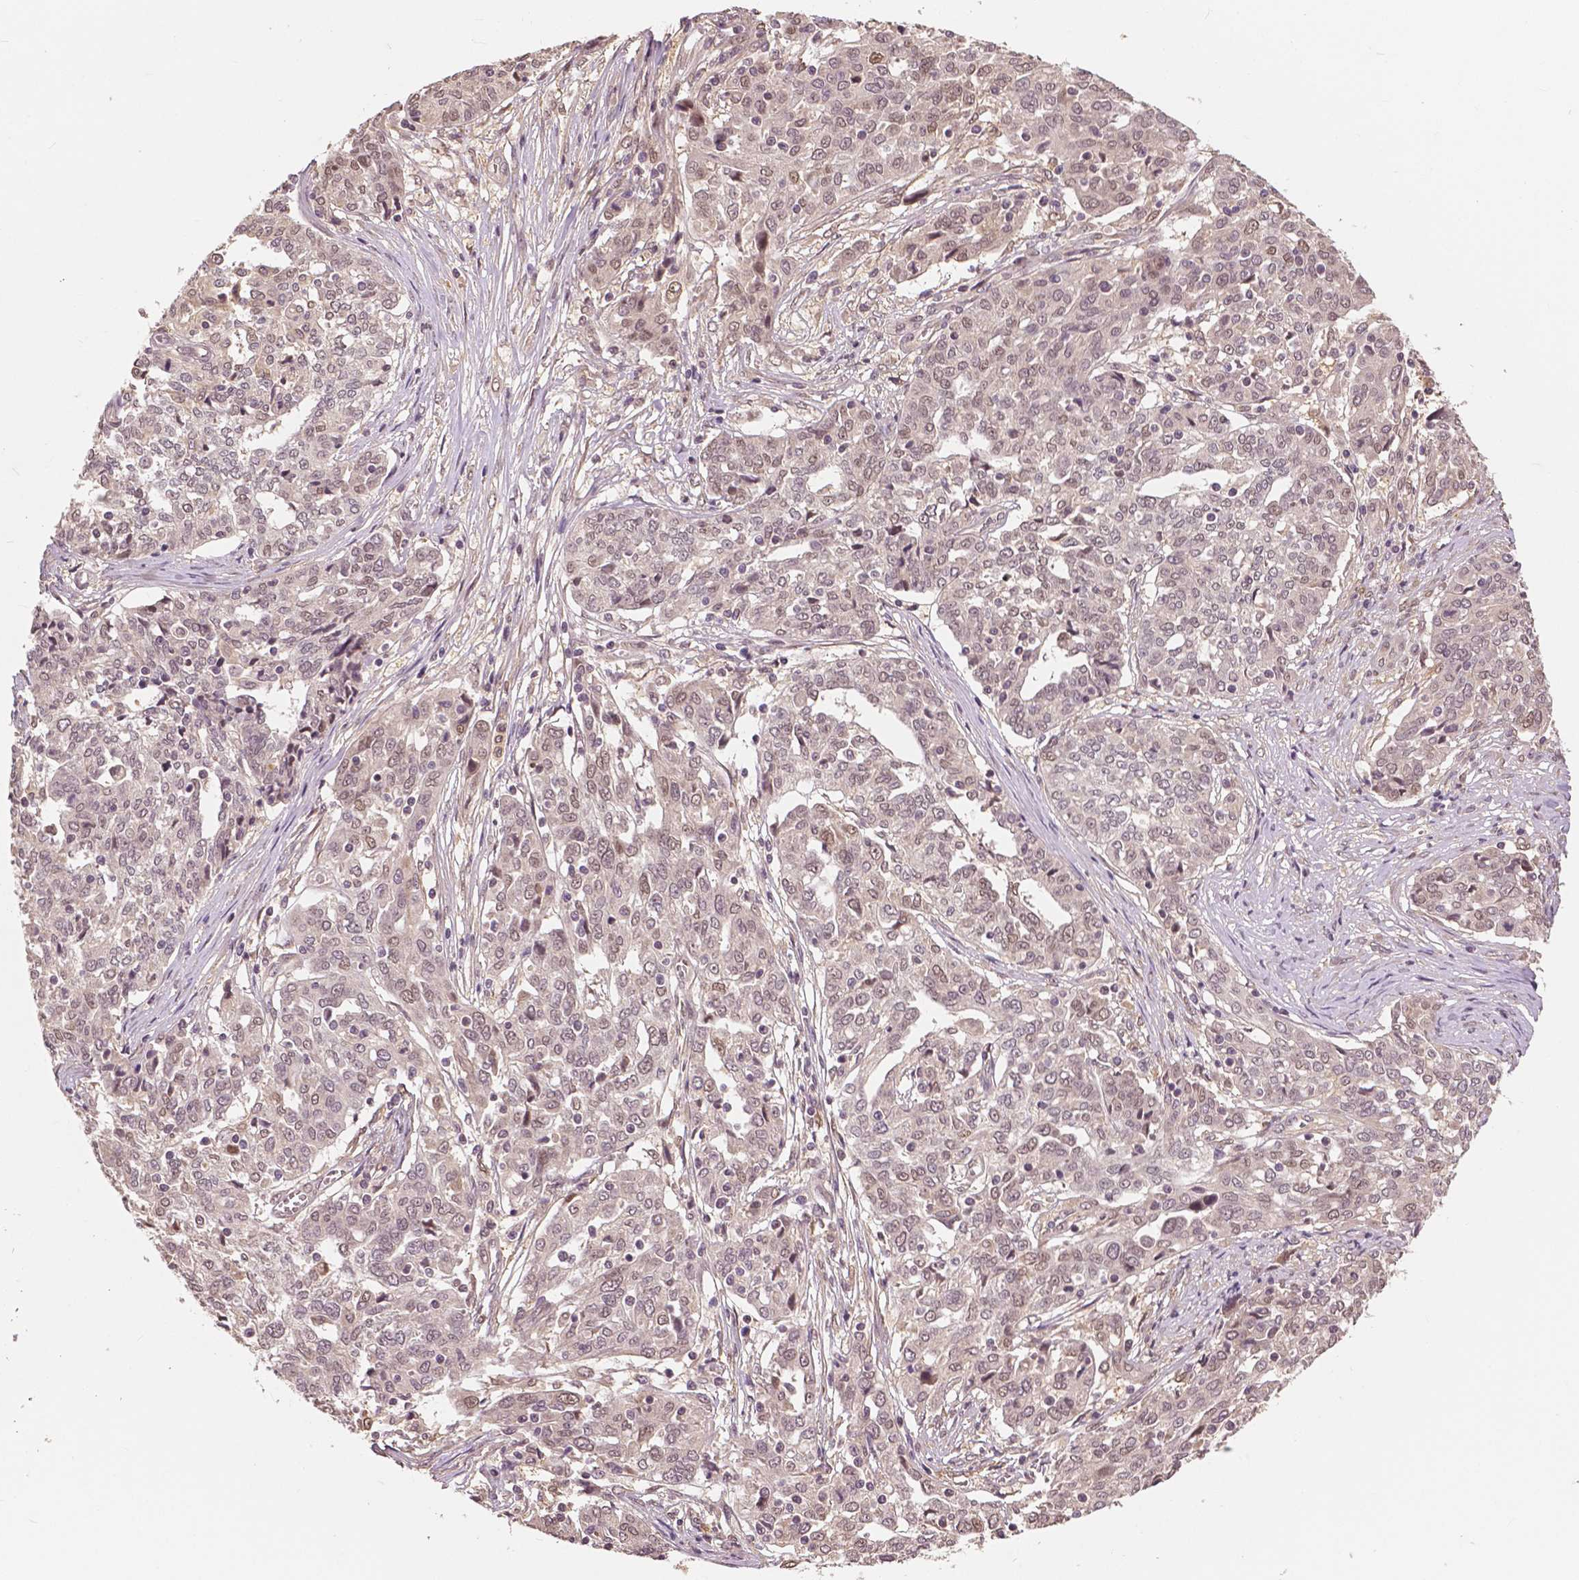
{"staining": {"intensity": "weak", "quantity": ">75%", "location": "cytoplasmic/membranous,nuclear"}, "tissue": "ovarian cancer", "cell_type": "Tumor cells", "image_type": "cancer", "snomed": [{"axis": "morphology", "description": "Cystadenocarcinoma, serous, NOS"}, {"axis": "topography", "description": "Ovary"}], "caption": "Immunohistochemical staining of human serous cystadenocarcinoma (ovarian) displays low levels of weak cytoplasmic/membranous and nuclear positivity in about >75% of tumor cells.", "gene": "MAP1LC3B", "patient": {"sex": "female", "age": 67}}